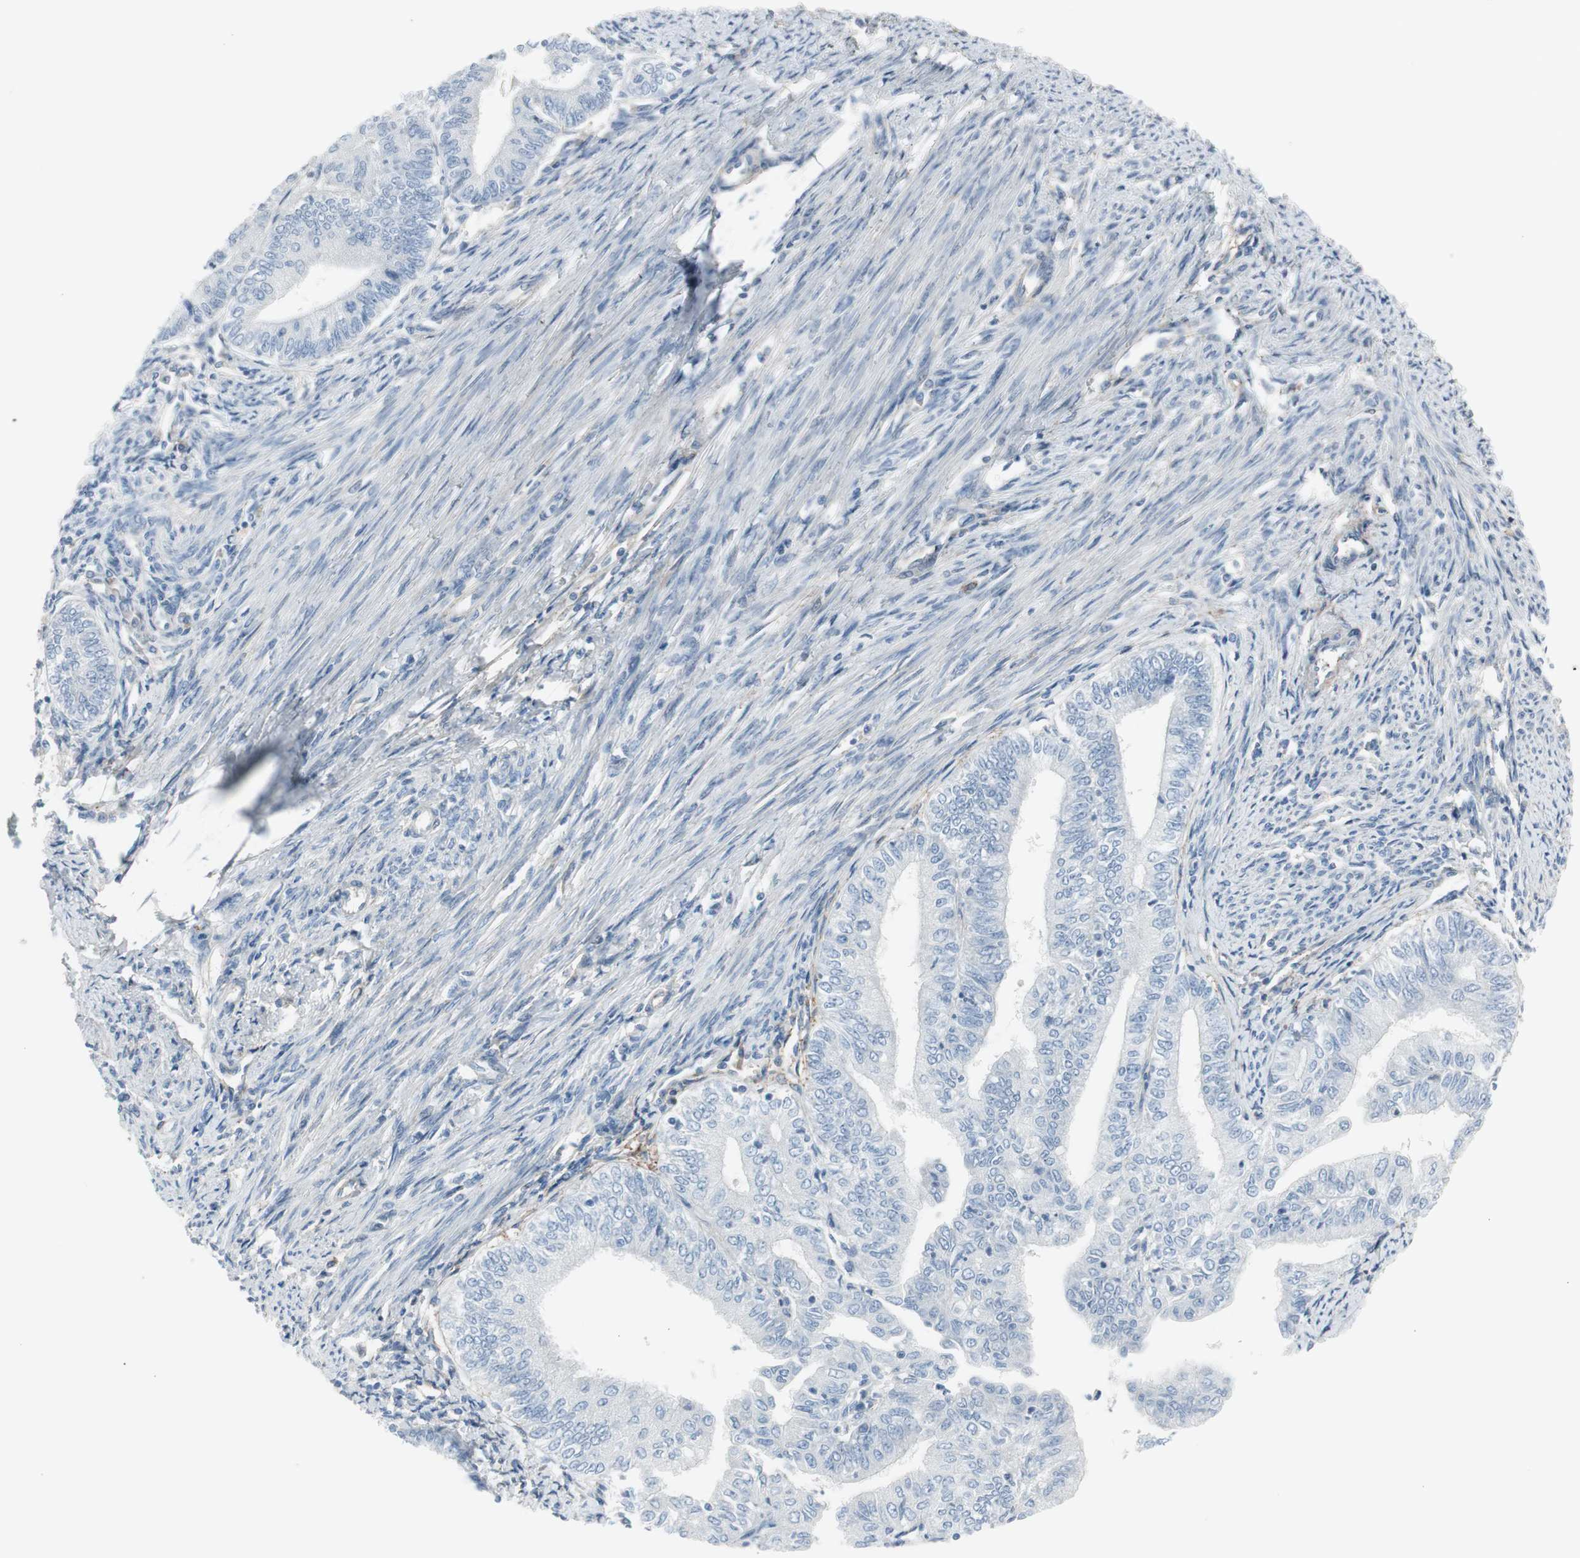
{"staining": {"intensity": "negative", "quantity": "none", "location": "none"}, "tissue": "endometrial cancer", "cell_type": "Tumor cells", "image_type": "cancer", "snomed": [{"axis": "morphology", "description": "Adenocarcinoma, NOS"}, {"axis": "topography", "description": "Endometrium"}], "caption": "Immunohistochemical staining of endometrial adenocarcinoma displays no significant positivity in tumor cells.", "gene": "CACNA2D1", "patient": {"sex": "female", "age": 66}}